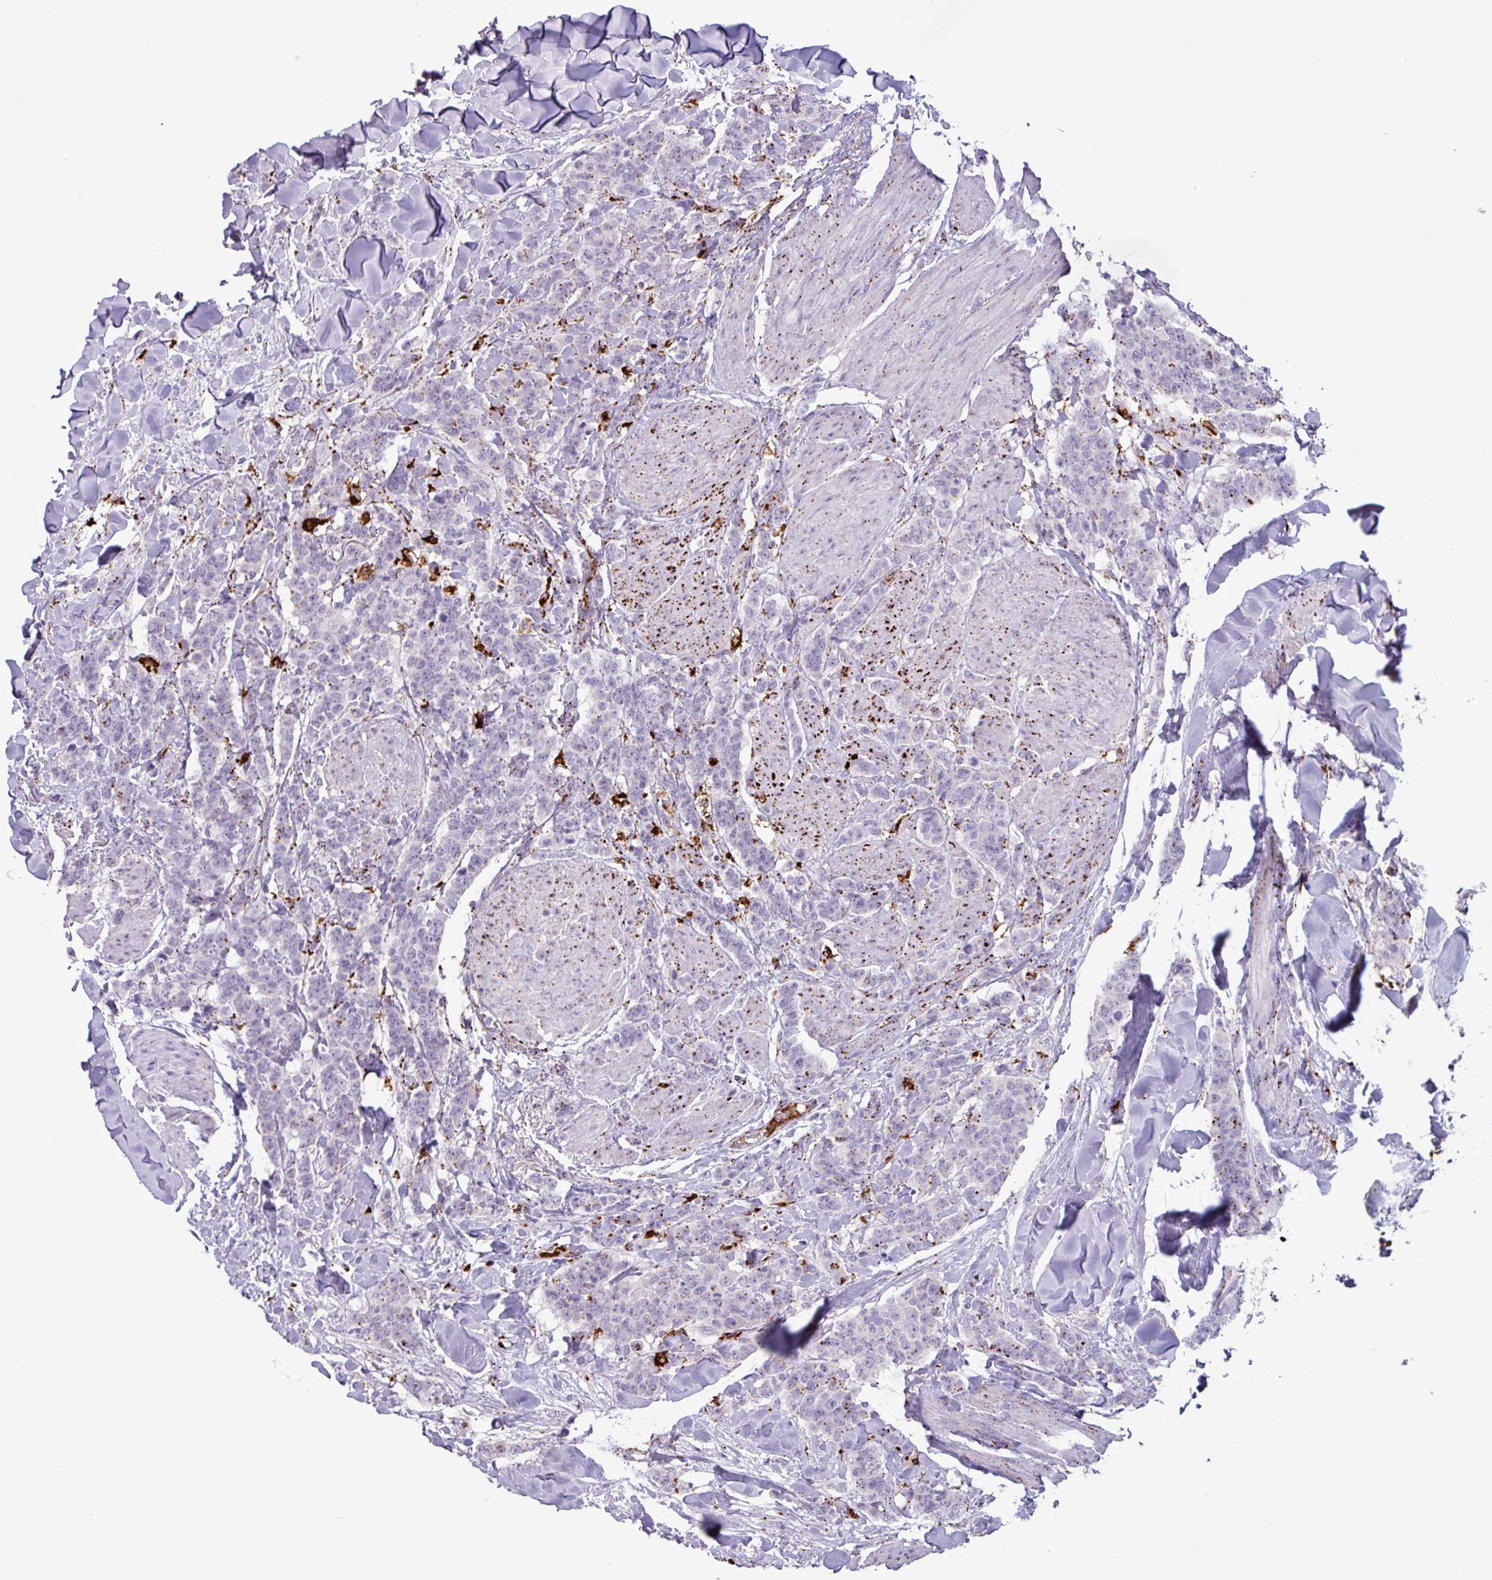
{"staining": {"intensity": "strong", "quantity": "<25%", "location": "cytoplasmic/membranous"}, "tissue": "breast cancer", "cell_type": "Tumor cells", "image_type": "cancer", "snomed": [{"axis": "morphology", "description": "Duct carcinoma"}, {"axis": "topography", "description": "Breast"}], "caption": "There is medium levels of strong cytoplasmic/membranous staining in tumor cells of intraductal carcinoma (breast), as demonstrated by immunohistochemical staining (brown color).", "gene": "PLIN2", "patient": {"sex": "female", "age": 40}}